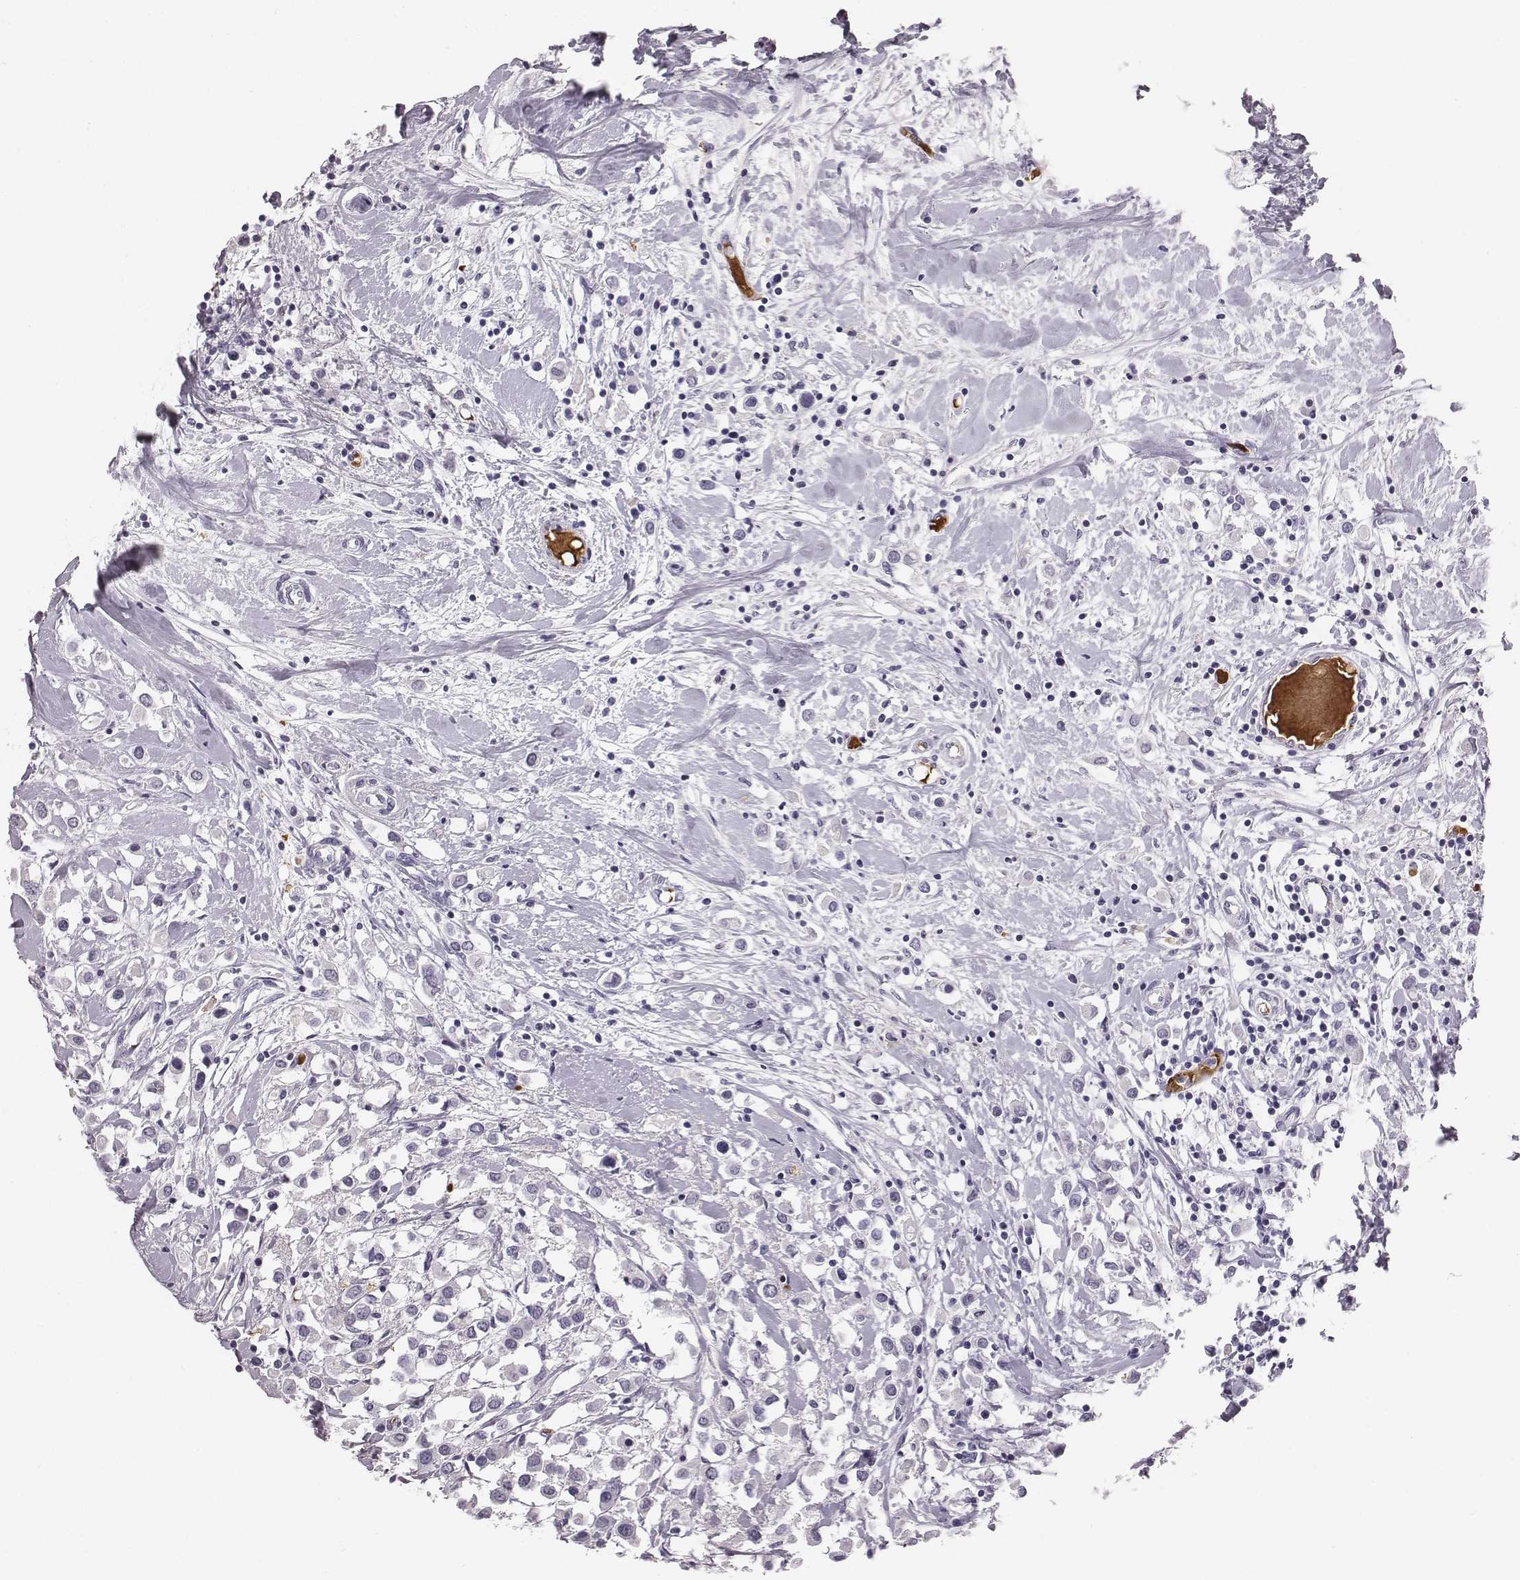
{"staining": {"intensity": "negative", "quantity": "none", "location": "none"}, "tissue": "breast cancer", "cell_type": "Tumor cells", "image_type": "cancer", "snomed": [{"axis": "morphology", "description": "Duct carcinoma"}, {"axis": "topography", "description": "Breast"}], "caption": "Protein analysis of breast cancer reveals no significant expression in tumor cells. (Brightfield microscopy of DAB (3,3'-diaminobenzidine) immunohistochemistry at high magnification).", "gene": "HBZ", "patient": {"sex": "female", "age": 61}}